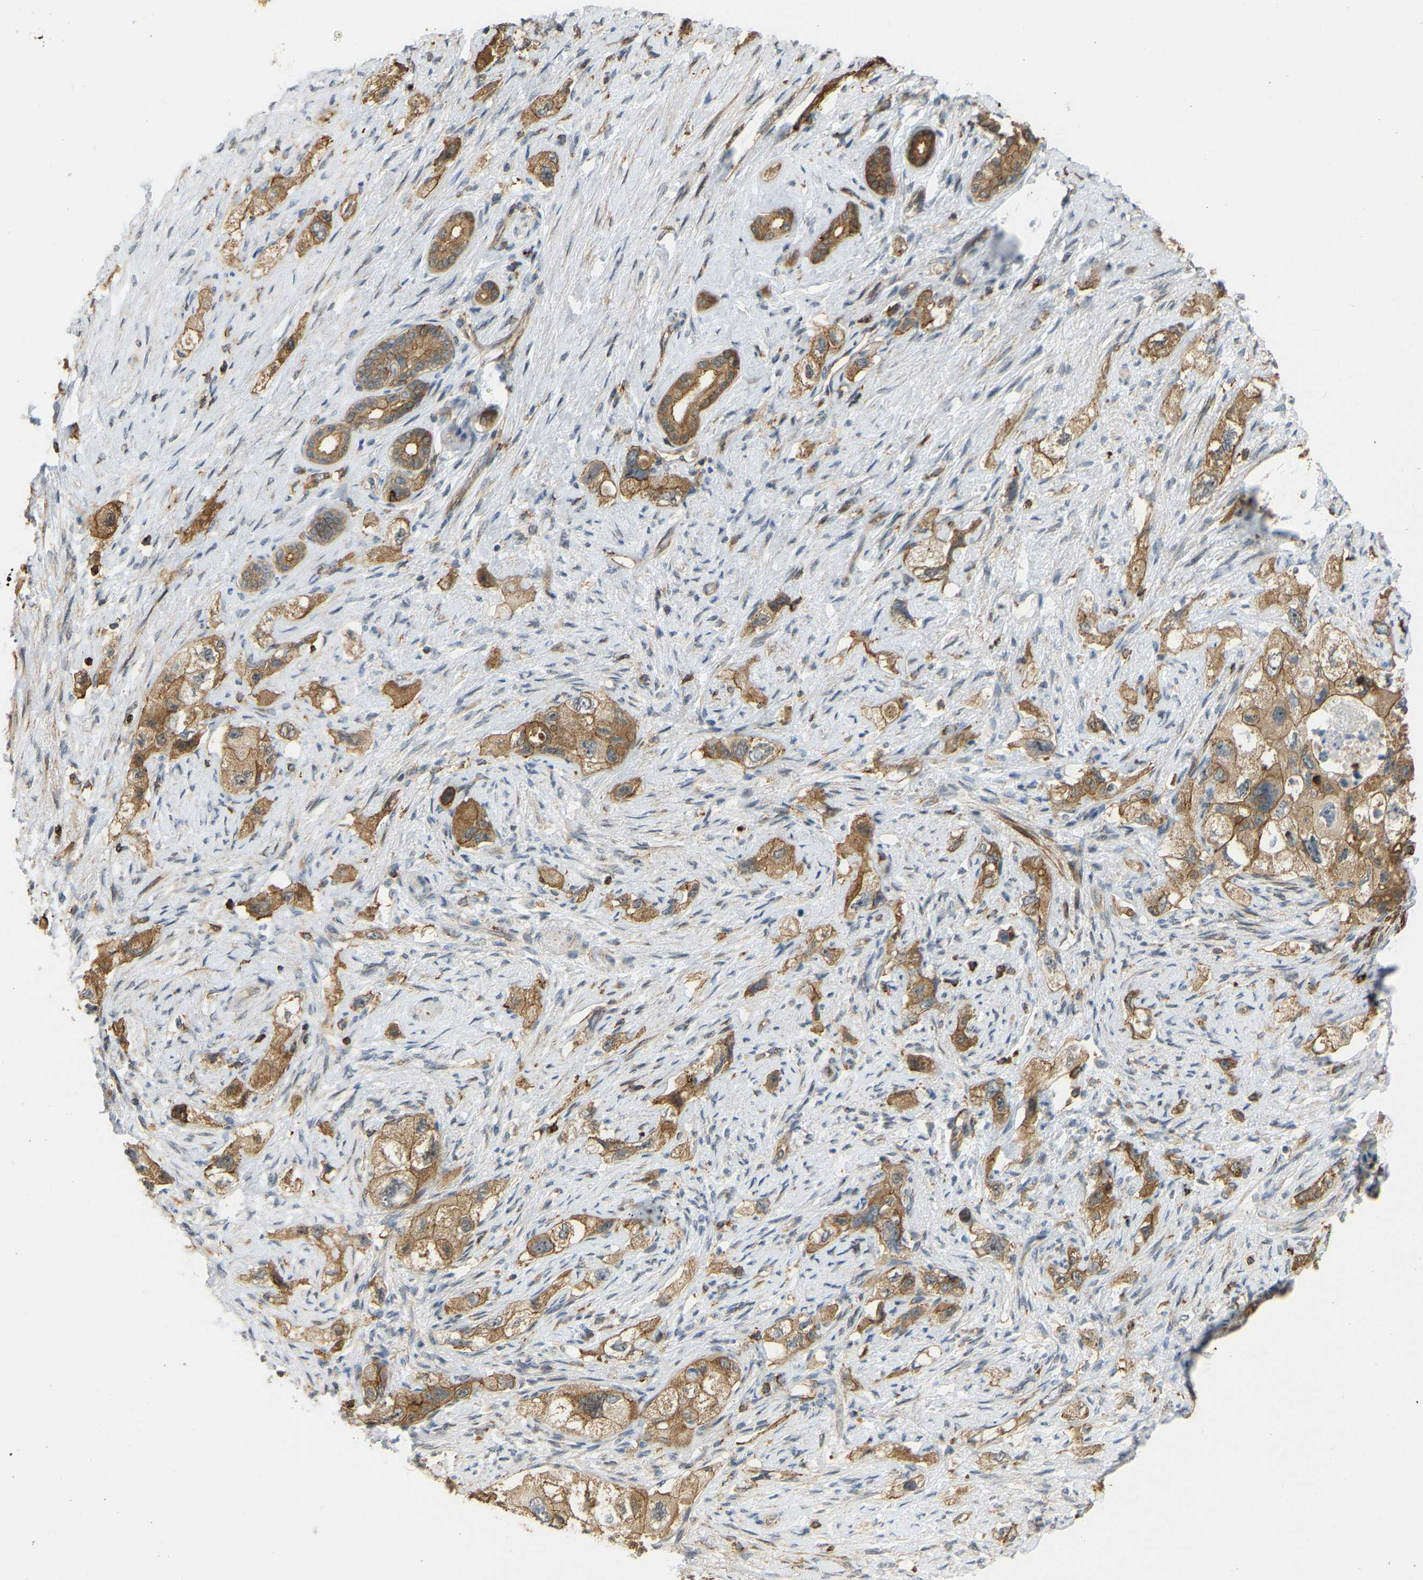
{"staining": {"intensity": "moderate", "quantity": ">75%", "location": "cytoplasmic/membranous"}, "tissue": "pancreatic cancer", "cell_type": "Tumor cells", "image_type": "cancer", "snomed": [{"axis": "morphology", "description": "Adenocarcinoma, NOS"}, {"axis": "topography", "description": "Pancreas"}], "caption": "Immunohistochemistry (IHC) photomicrograph of neoplastic tissue: human pancreatic adenocarcinoma stained using immunohistochemistry exhibits medium levels of moderate protein expression localized specifically in the cytoplasmic/membranous of tumor cells, appearing as a cytoplasmic/membranous brown color.", "gene": "KIAA1671", "patient": {"sex": "female", "age": 73}}